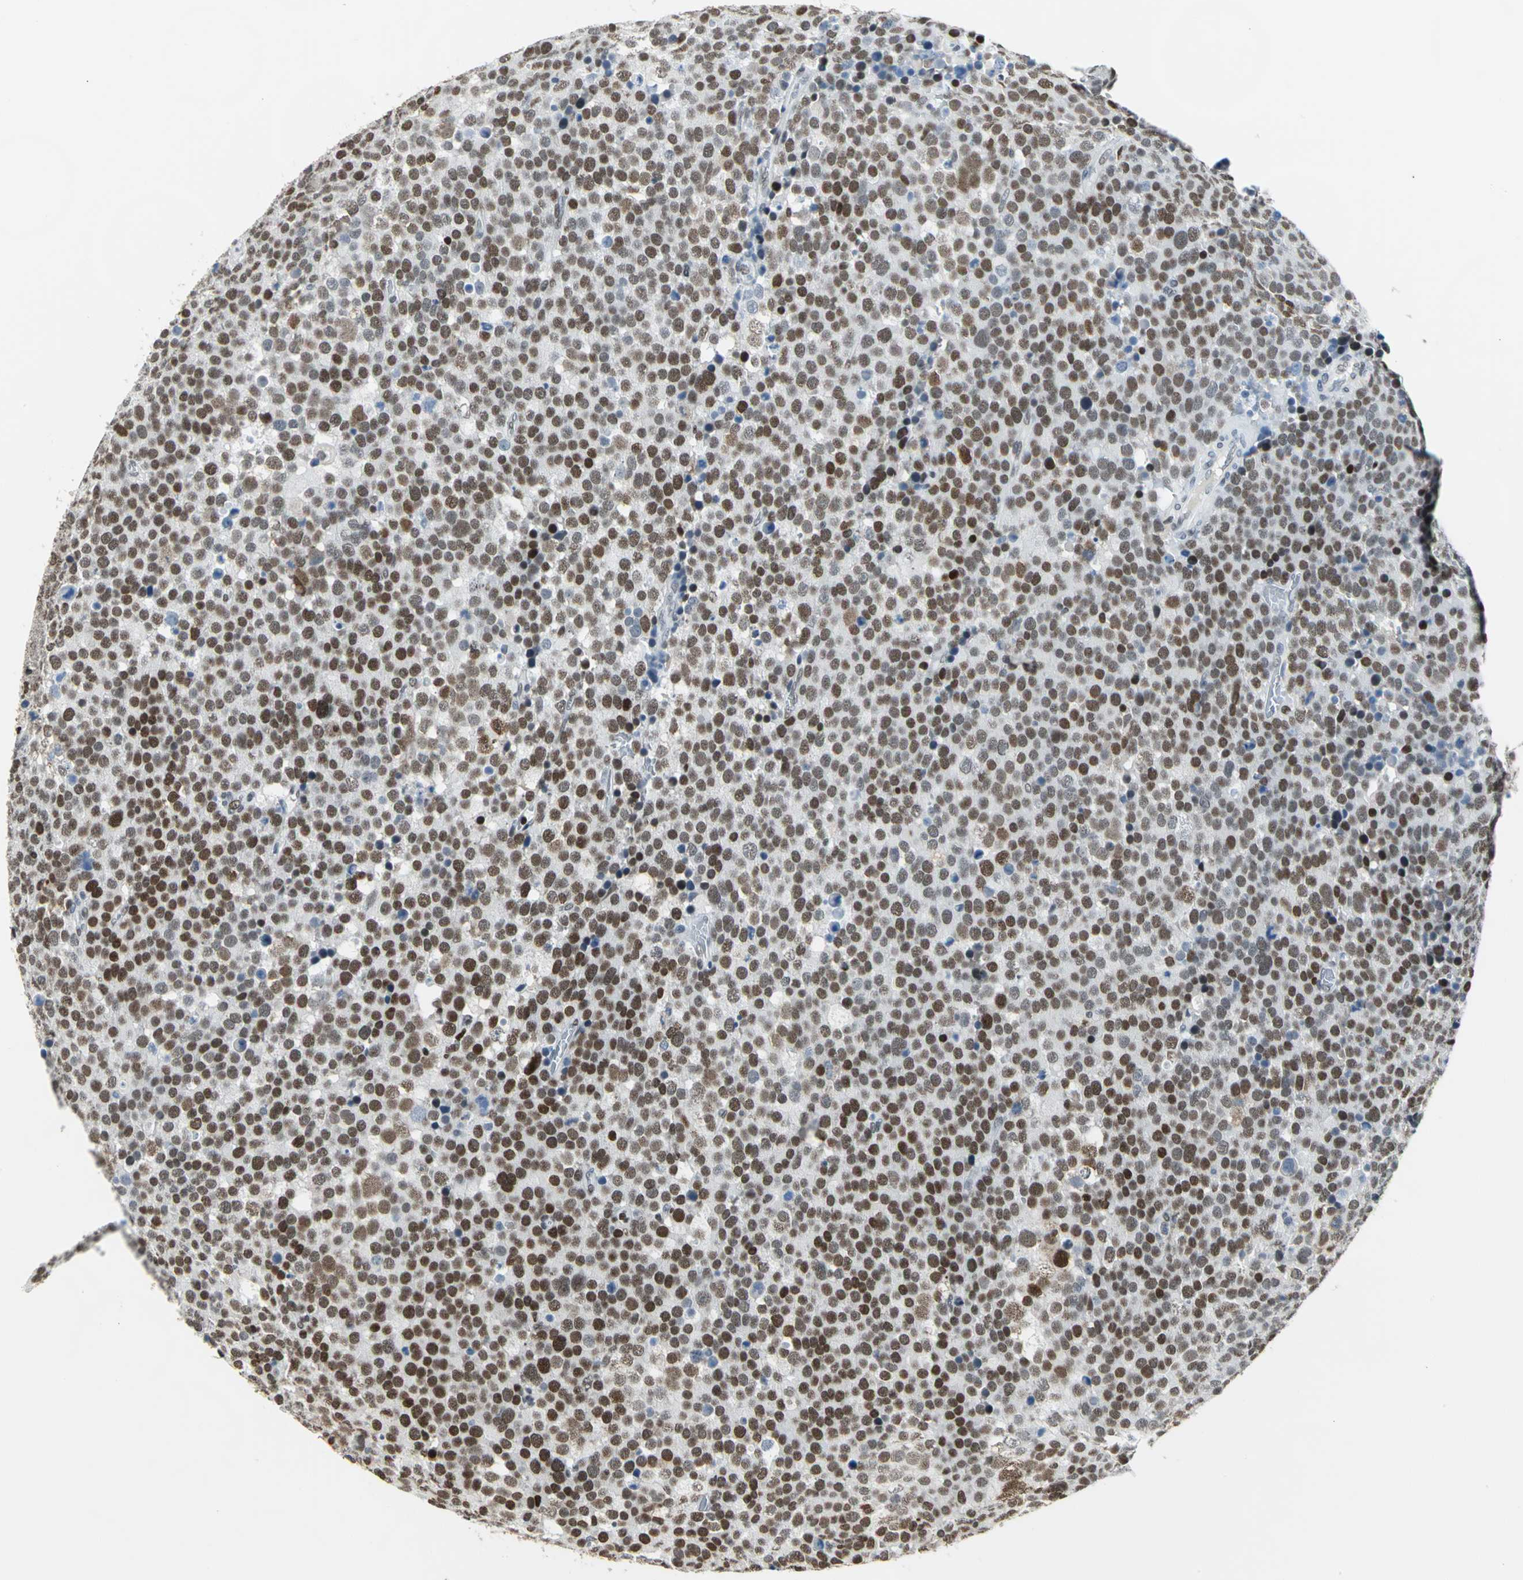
{"staining": {"intensity": "strong", "quantity": ">75%", "location": "nuclear"}, "tissue": "testis cancer", "cell_type": "Tumor cells", "image_type": "cancer", "snomed": [{"axis": "morphology", "description": "Seminoma, NOS"}, {"axis": "topography", "description": "Testis"}], "caption": "A brown stain highlights strong nuclear expression of a protein in human seminoma (testis) tumor cells.", "gene": "HNRNPD", "patient": {"sex": "male", "age": 71}}